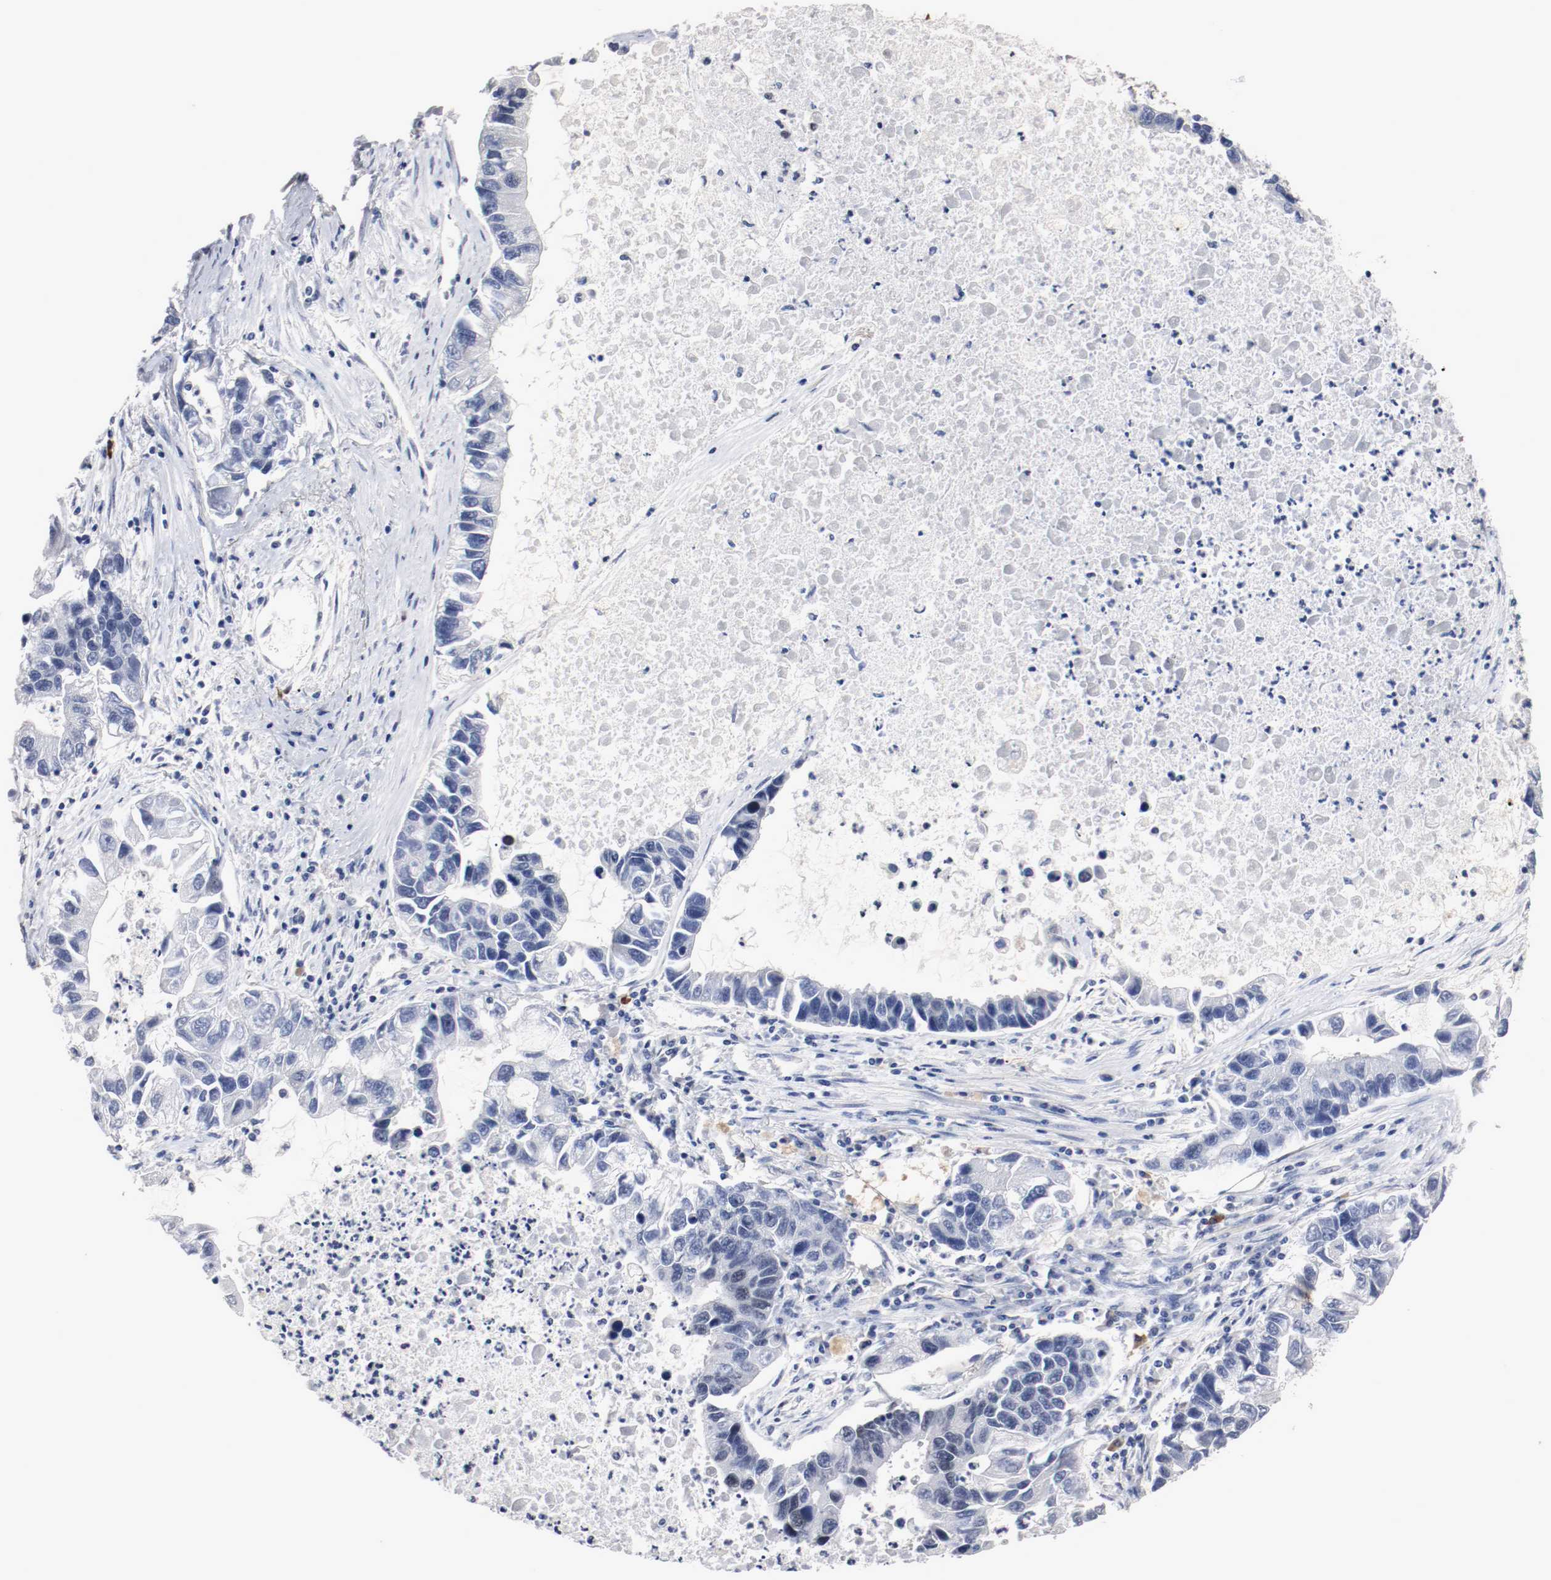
{"staining": {"intensity": "negative", "quantity": "none", "location": "none"}, "tissue": "lung cancer", "cell_type": "Tumor cells", "image_type": "cancer", "snomed": [{"axis": "morphology", "description": "Adenocarcinoma, NOS"}, {"axis": "topography", "description": "Lung"}], "caption": "IHC photomicrograph of human lung cancer (adenocarcinoma) stained for a protein (brown), which reveals no expression in tumor cells.", "gene": "MEF2D", "patient": {"sex": "female", "age": 51}}